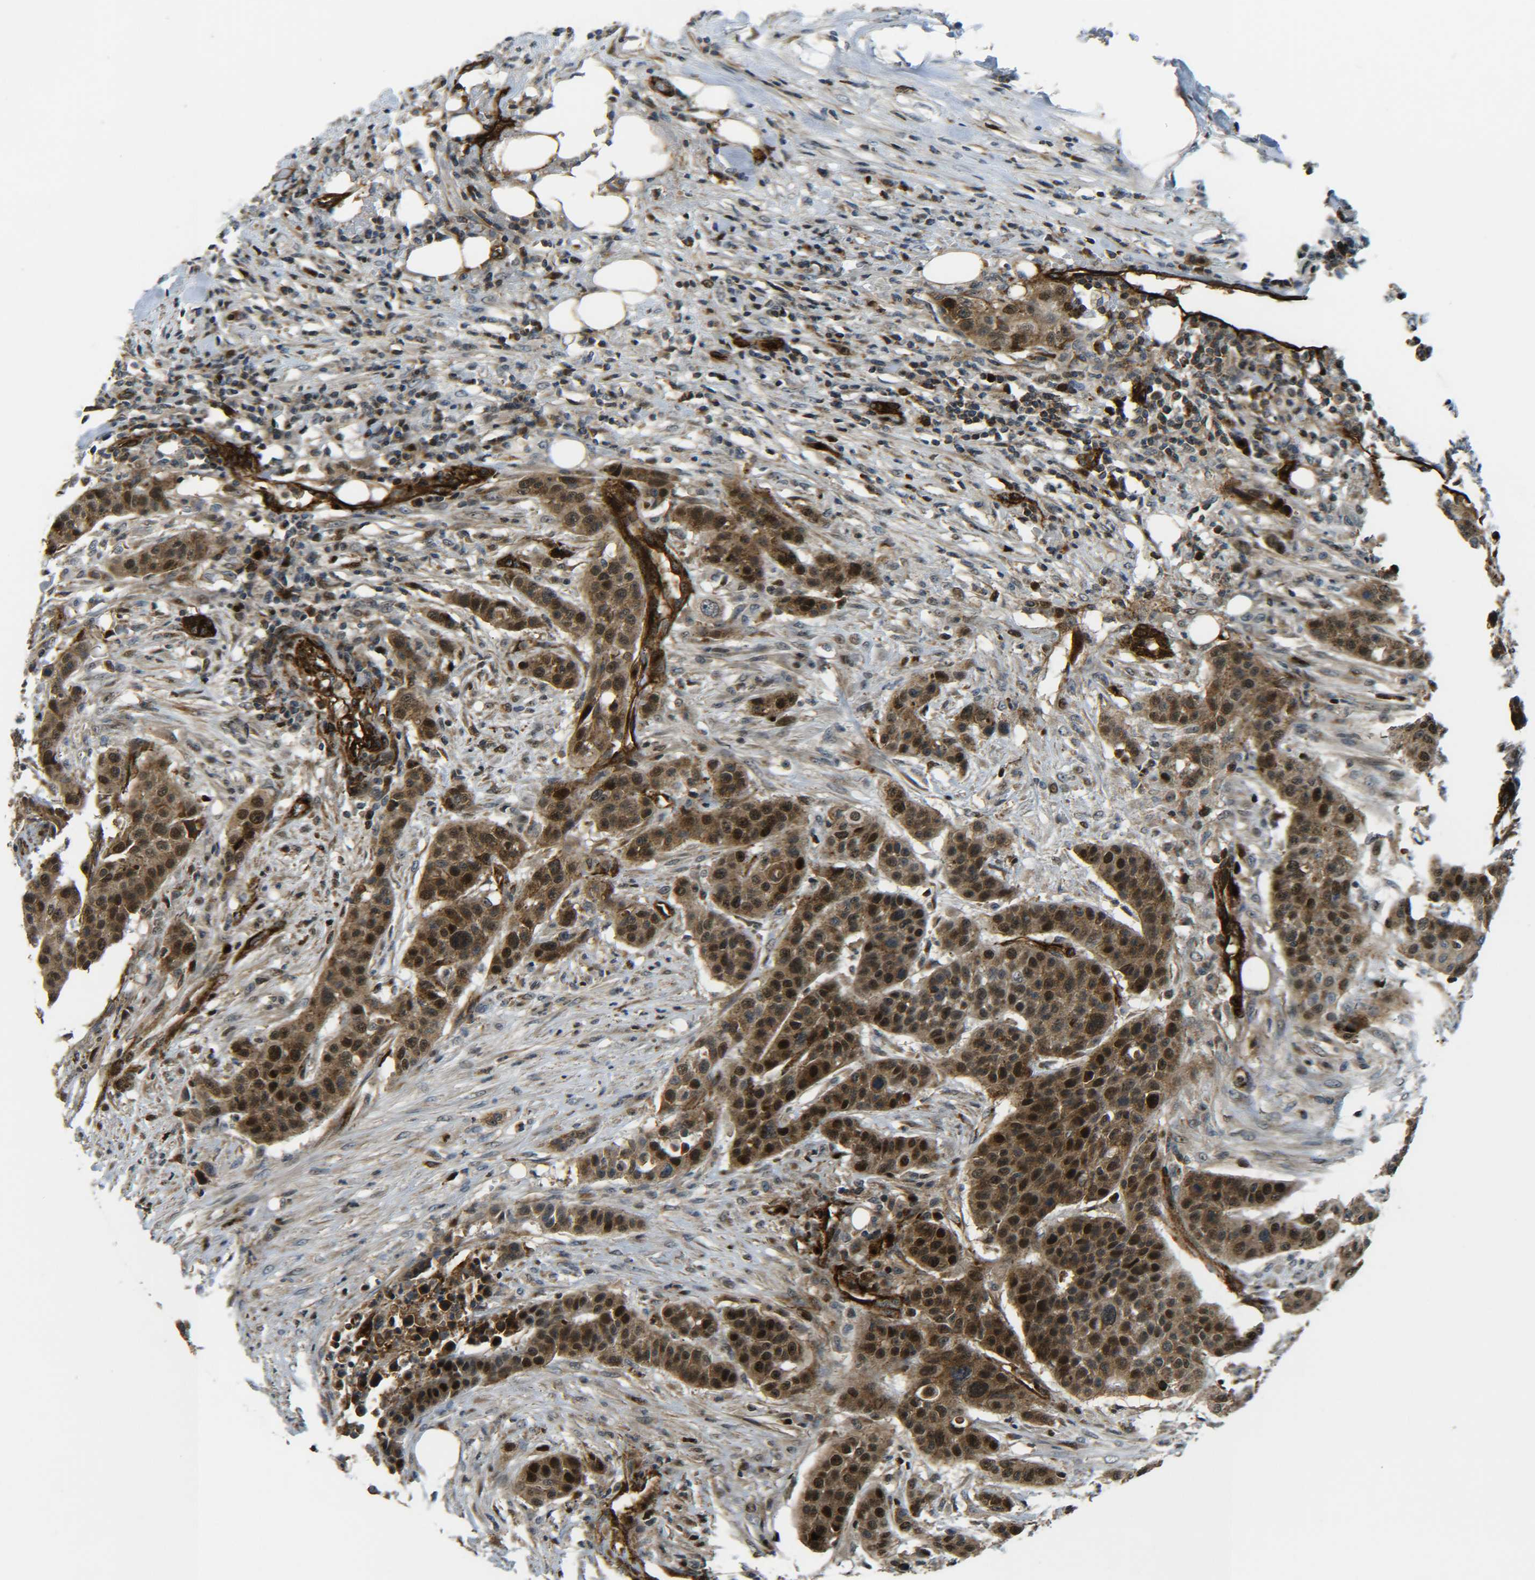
{"staining": {"intensity": "strong", "quantity": ">75%", "location": "cytoplasmic/membranous,nuclear"}, "tissue": "urothelial cancer", "cell_type": "Tumor cells", "image_type": "cancer", "snomed": [{"axis": "morphology", "description": "Urothelial carcinoma, High grade"}, {"axis": "topography", "description": "Urinary bladder"}], "caption": "The photomicrograph exhibits immunohistochemical staining of urothelial carcinoma (high-grade). There is strong cytoplasmic/membranous and nuclear positivity is present in approximately >75% of tumor cells.", "gene": "ECE1", "patient": {"sex": "male", "age": 74}}